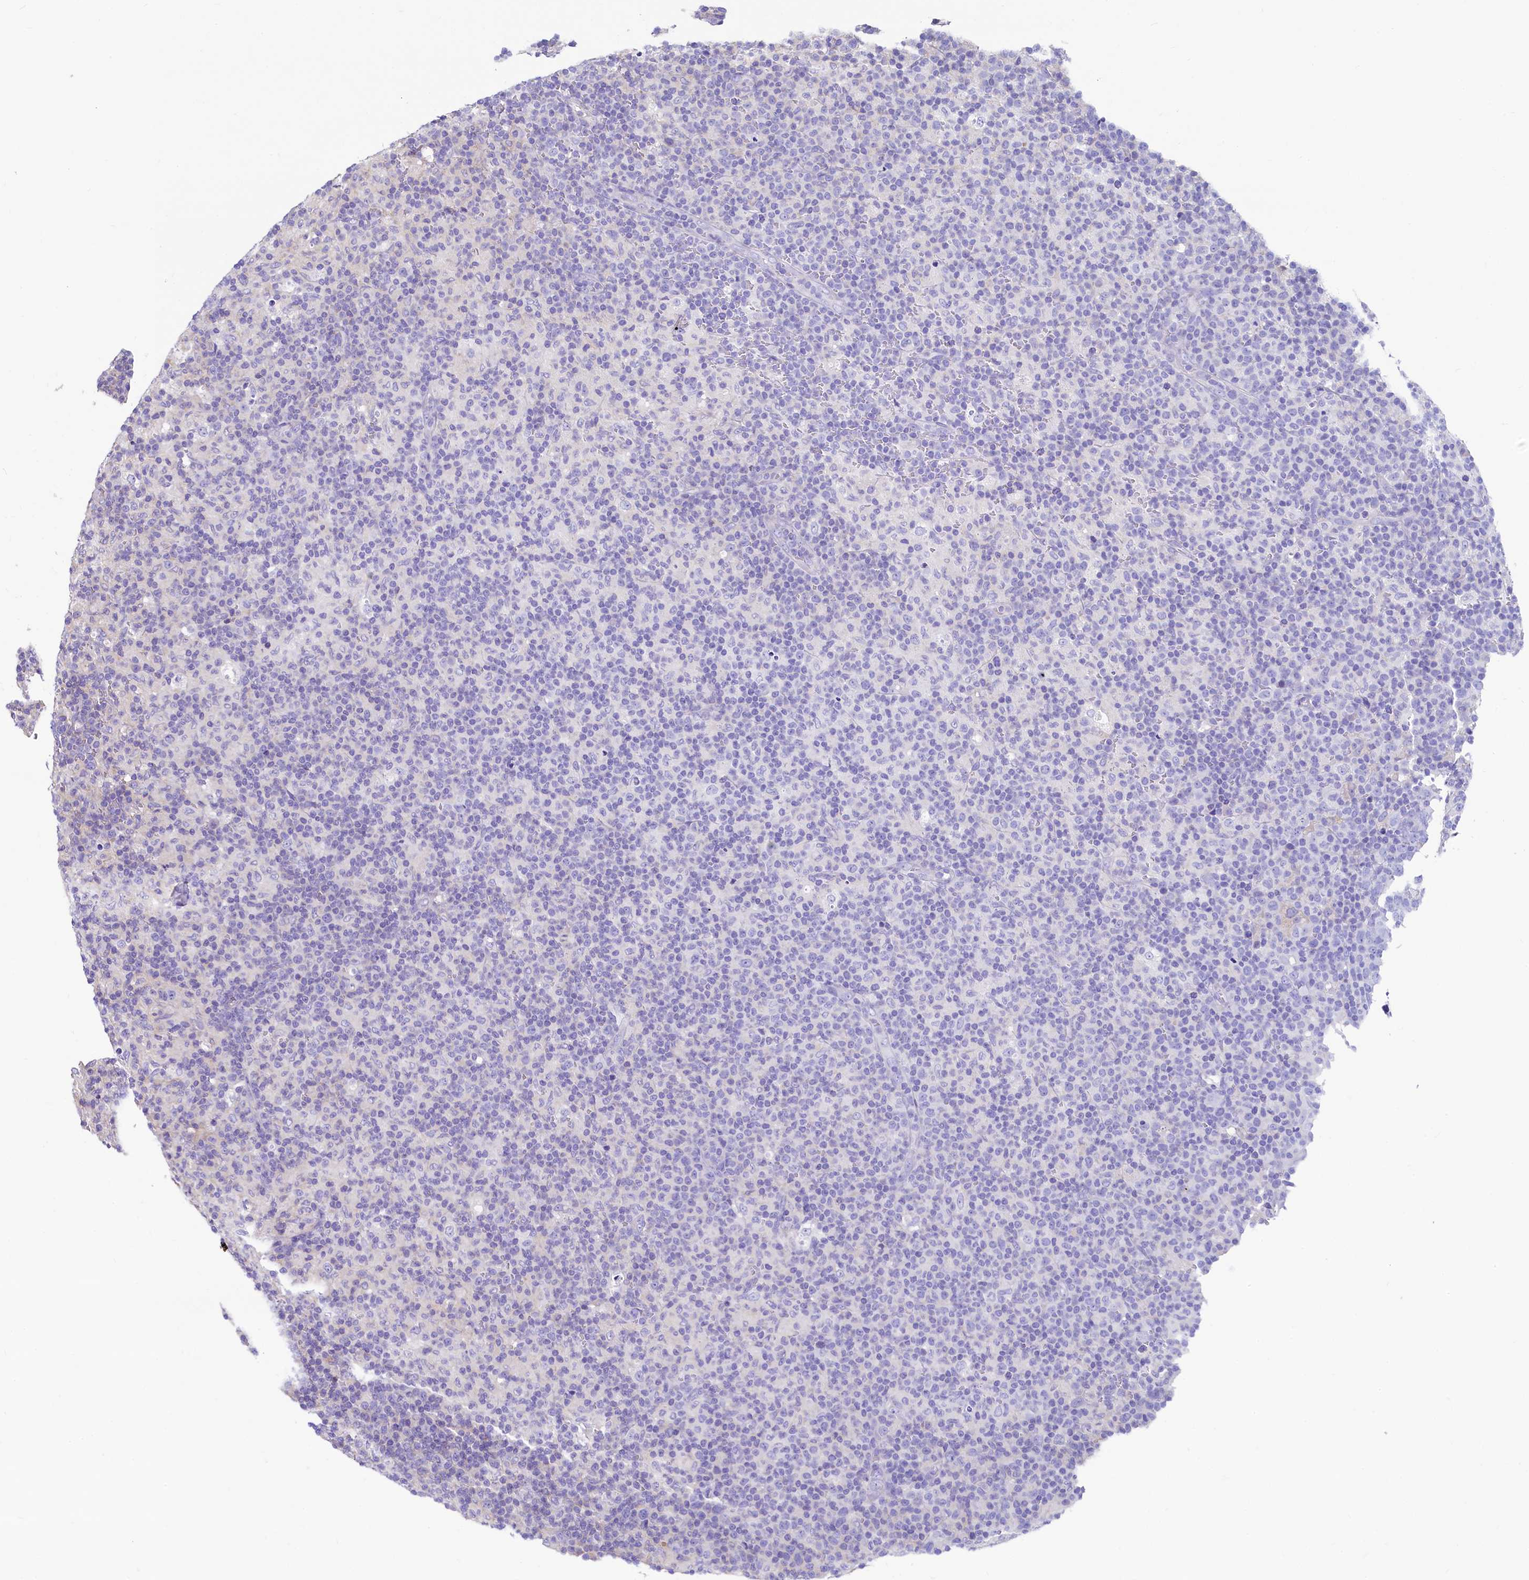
{"staining": {"intensity": "negative", "quantity": "none", "location": "none"}, "tissue": "lymph node", "cell_type": "Germinal center cells", "image_type": "normal", "snomed": [{"axis": "morphology", "description": "Normal tissue, NOS"}, {"axis": "morphology", "description": "Inflammation, NOS"}, {"axis": "topography", "description": "Lymph node"}], "caption": "Lymph node stained for a protein using IHC reveals no expression germinal center cells.", "gene": "RBP3", "patient": {"sex": "male", "age": 55}}